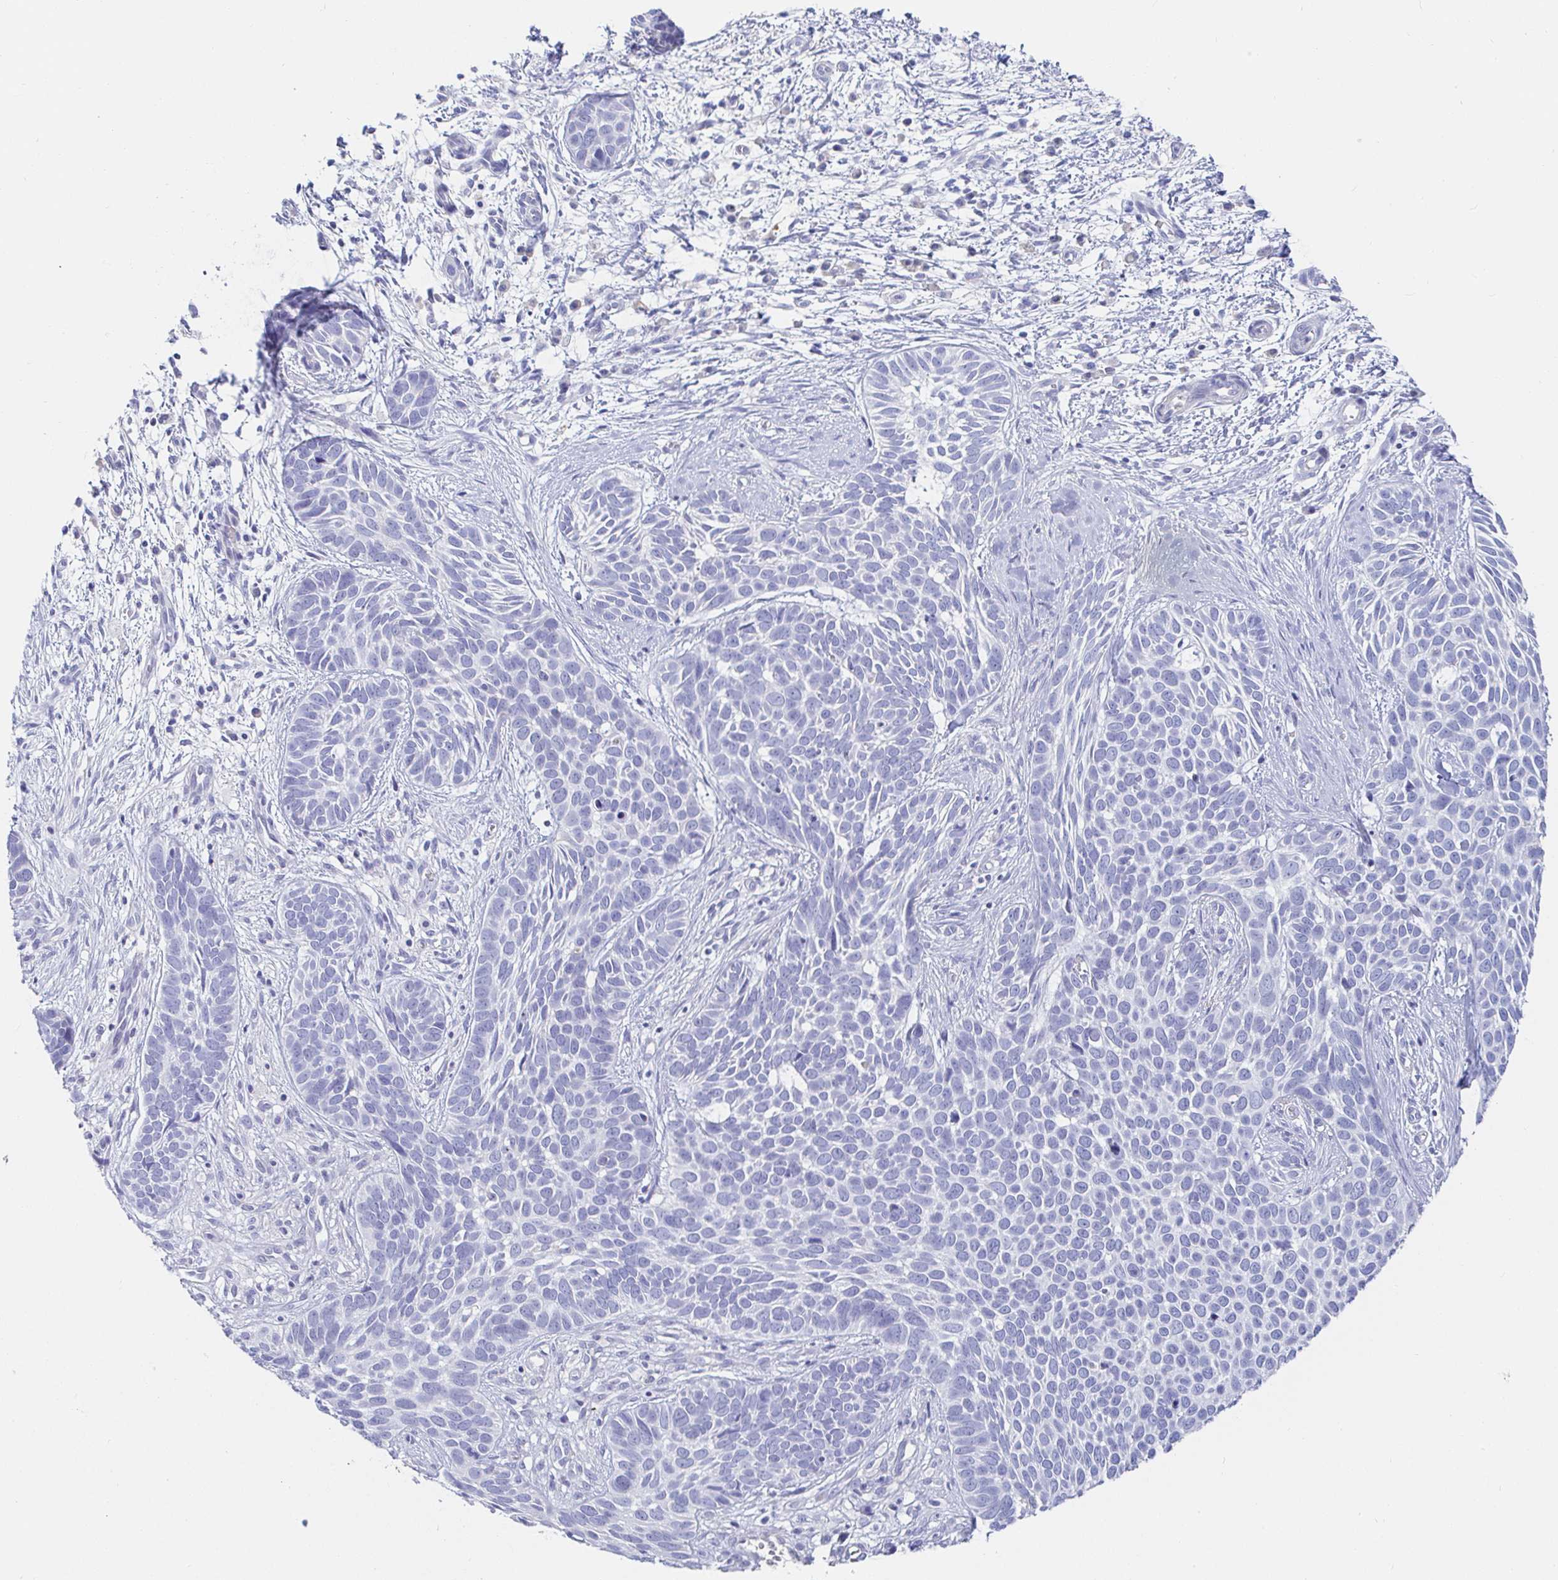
{"staining": {"intensity": "negative", "quantity": "none", "location": "none"}, "tissue": "skin cancer", "cell_type": "Tumor cells", "image_type": "cancer", "snomed": [{"axis": "morphology", "description": "Basal cell carcinoma"}, {"axis": "topography", "description": "Skin"}], "caption": "High magnification brightfield microscopy of basal cell carcinoma (skin) stained with DAB (brown) and counterstained with hematoxylin (blue): tumor cells show no significant positivity.", "gene": "PDE6B", "patient": {"sex": "male", "age": 69}}